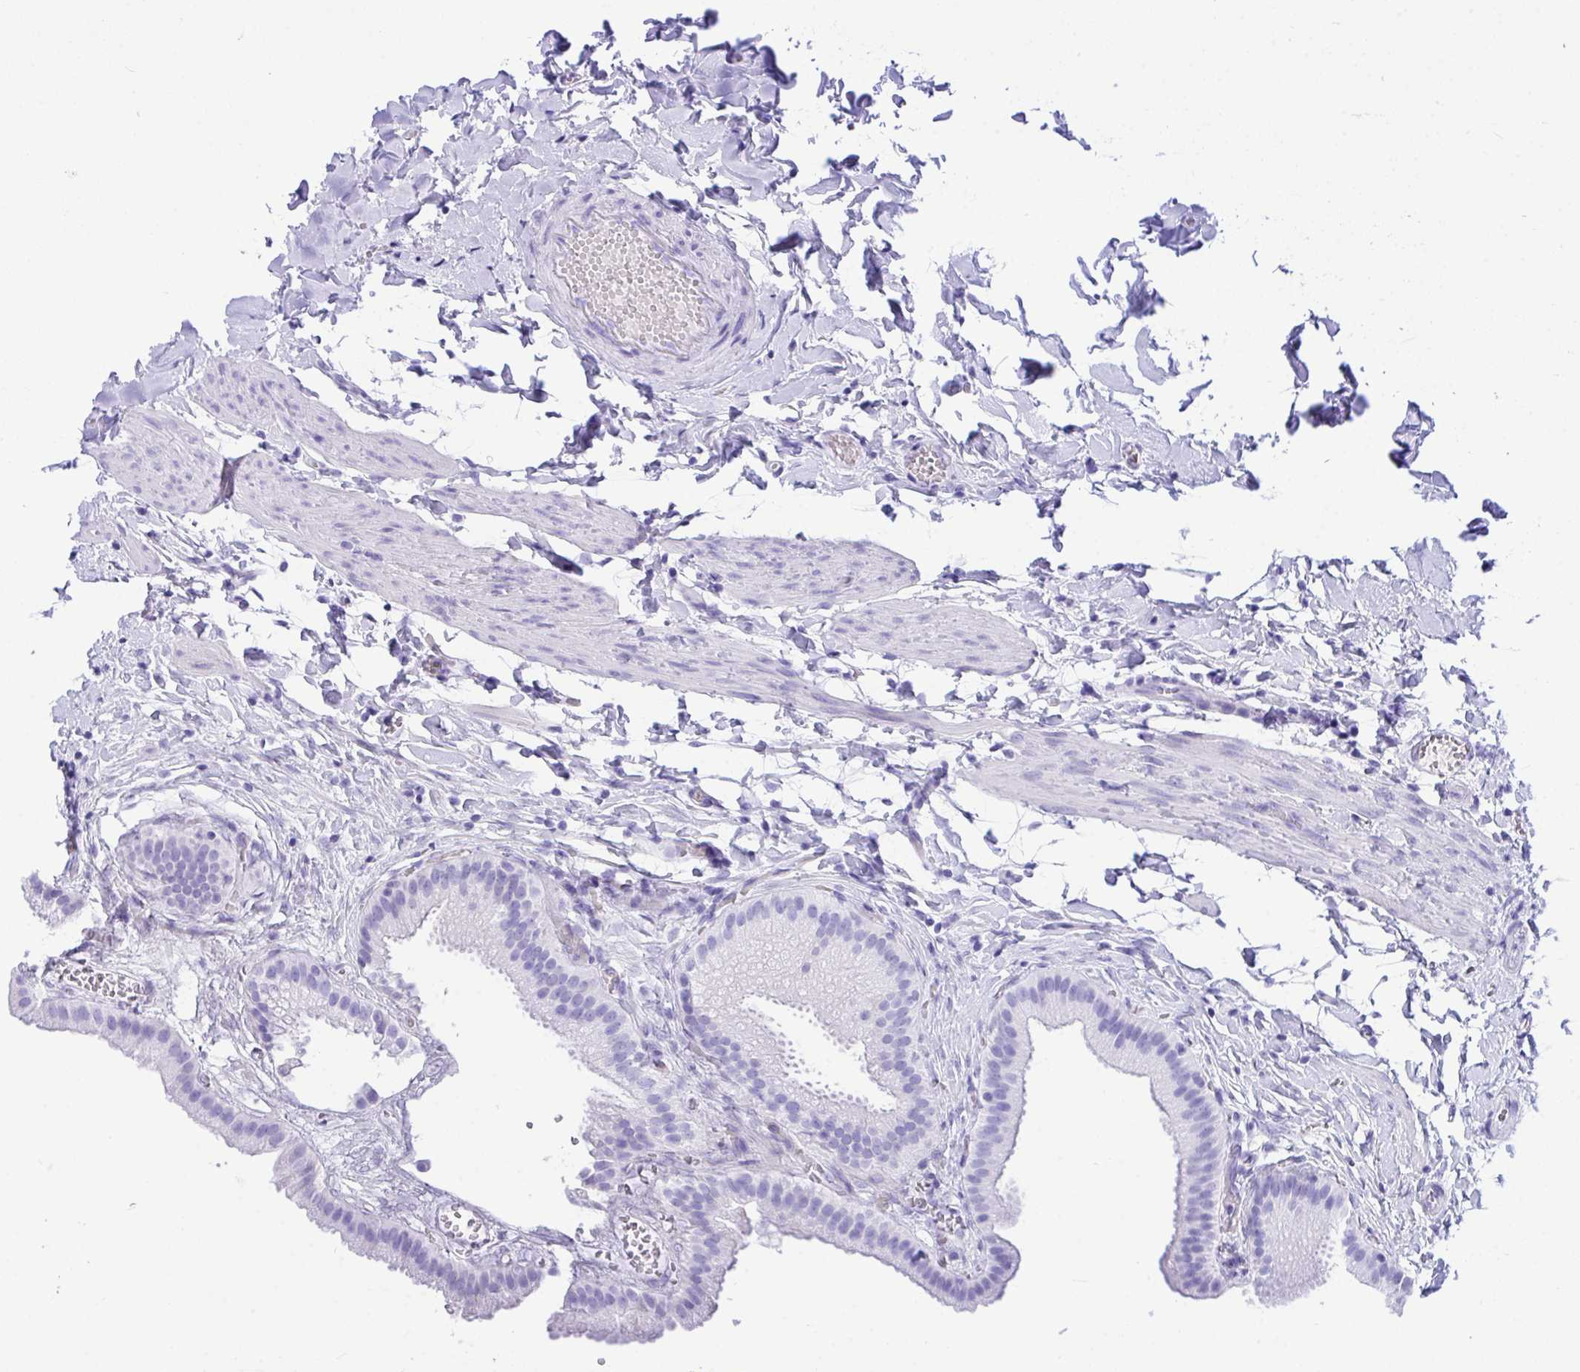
{"staining": {"intensity": "negative", "quantity": "none", "location": "none"}, "tissue": "gallbladder", "cell_type": "Glandular cells", "image_type": "normal", "snomed": [{"axis": "morphology", "description": "Normal tissue, NOS"}, {"axis": "topography", "description": "Gallbladder"}], "caption": "Immunohistochemistry (IHC) photomicrograph of normal gallbladder stained for a protein (brown), which exhibits no expression in glandular cells.", "gene": "BEST4", "patient": {"sex": "female", "age": 63}}